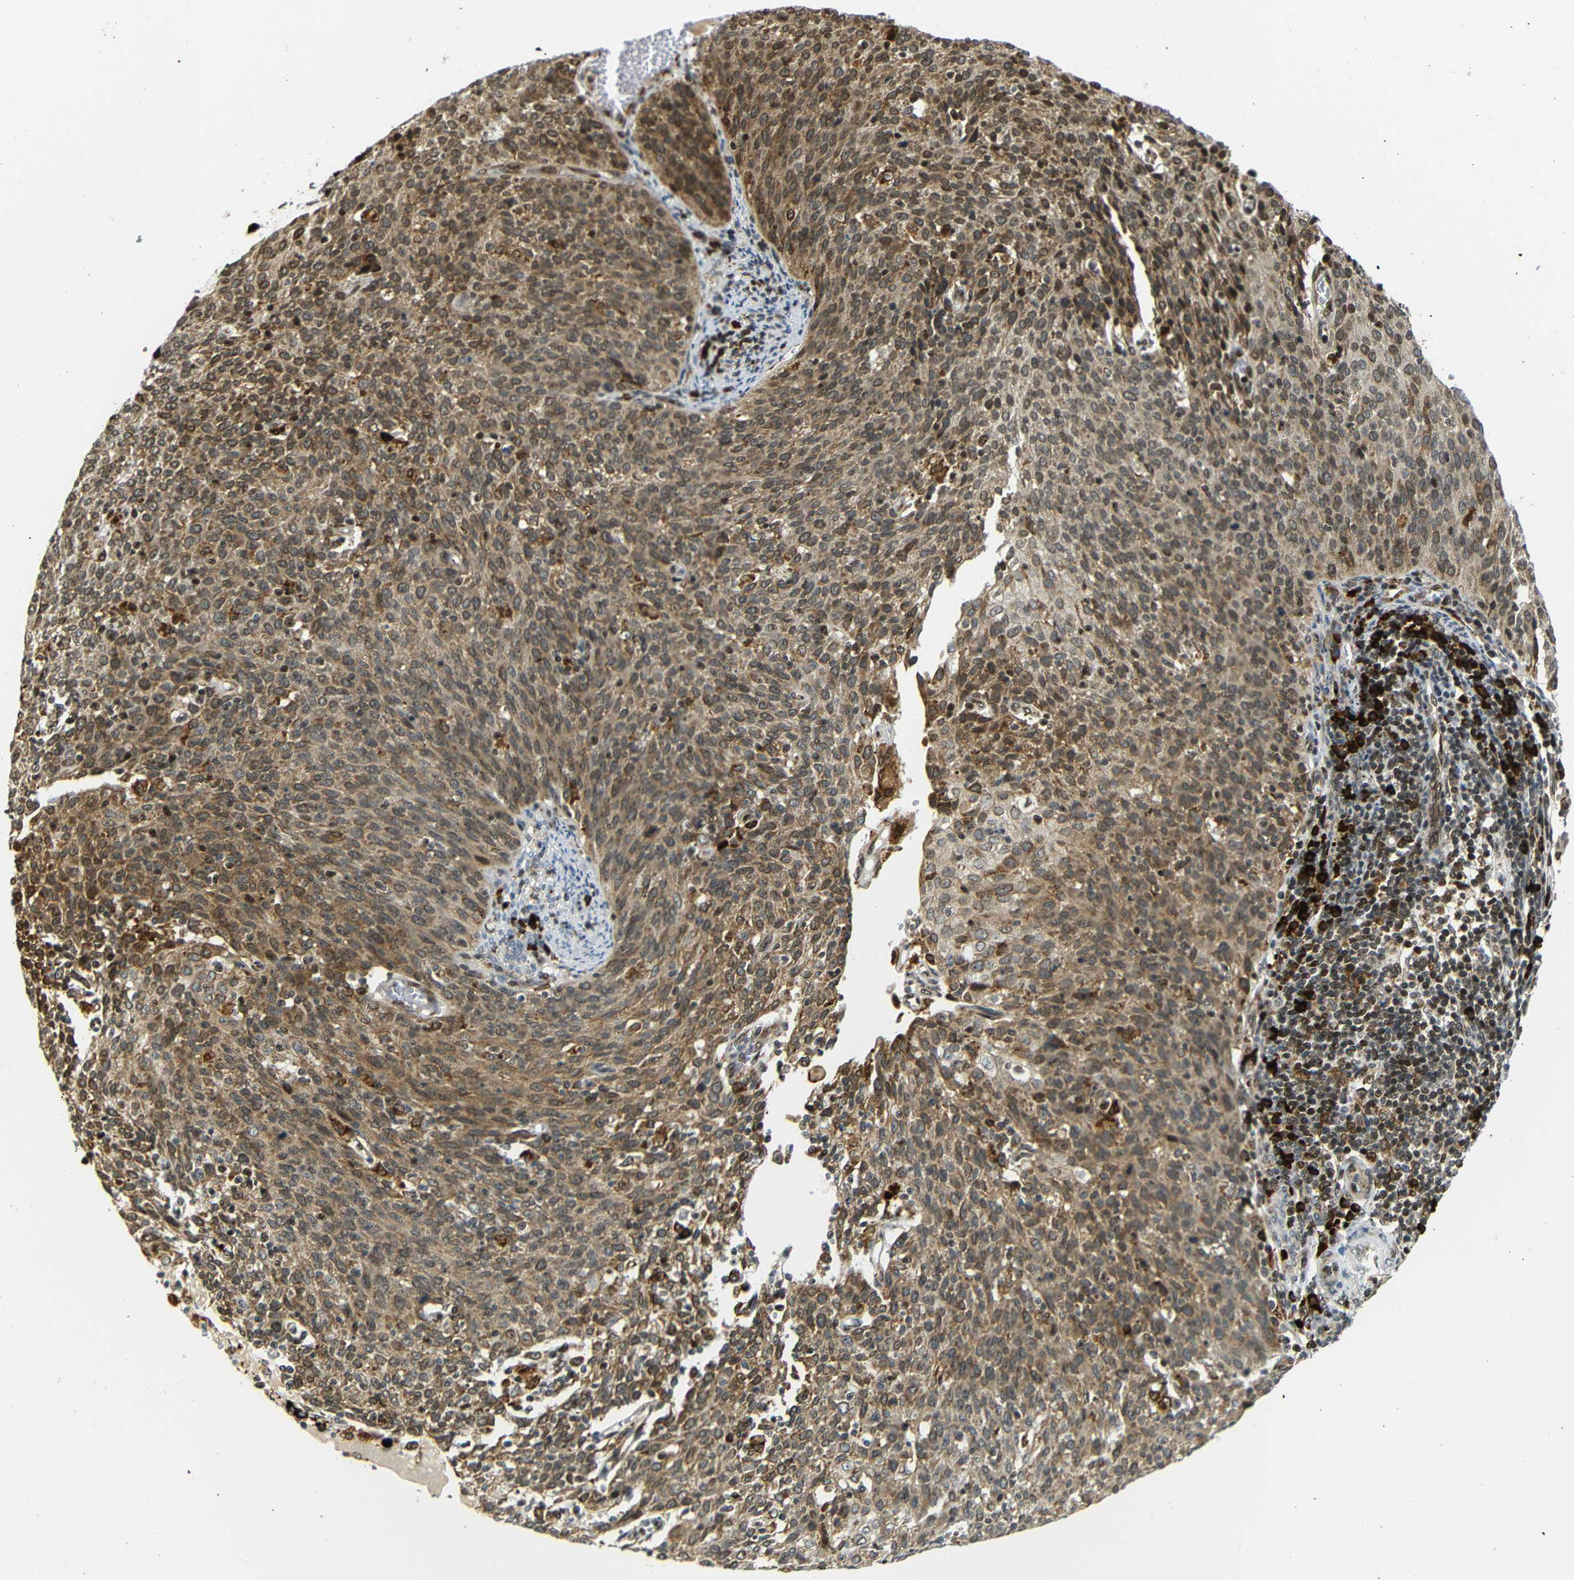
{"staining": {"intensity": "moderate", "quantity": ">75%", "location": "cytoplasmic/membranous"}, "tissue": "cervical cancer", "cell_type": "Tumor cells", "image_type": "cancer", "snomed": [{"axis": "morphology", "description": "Squamous cell carcinoma, NOS"}, {"axis": "topography", "description": "Cervix"}], "caption": "Moderate cytoplasmic/membranous staining is present in approximately >75% of tumor cells in cervical cancer (squamous cell carcinoma).", "gene": "SPCS2", "patient": {"sex": "female", "age": 38}}